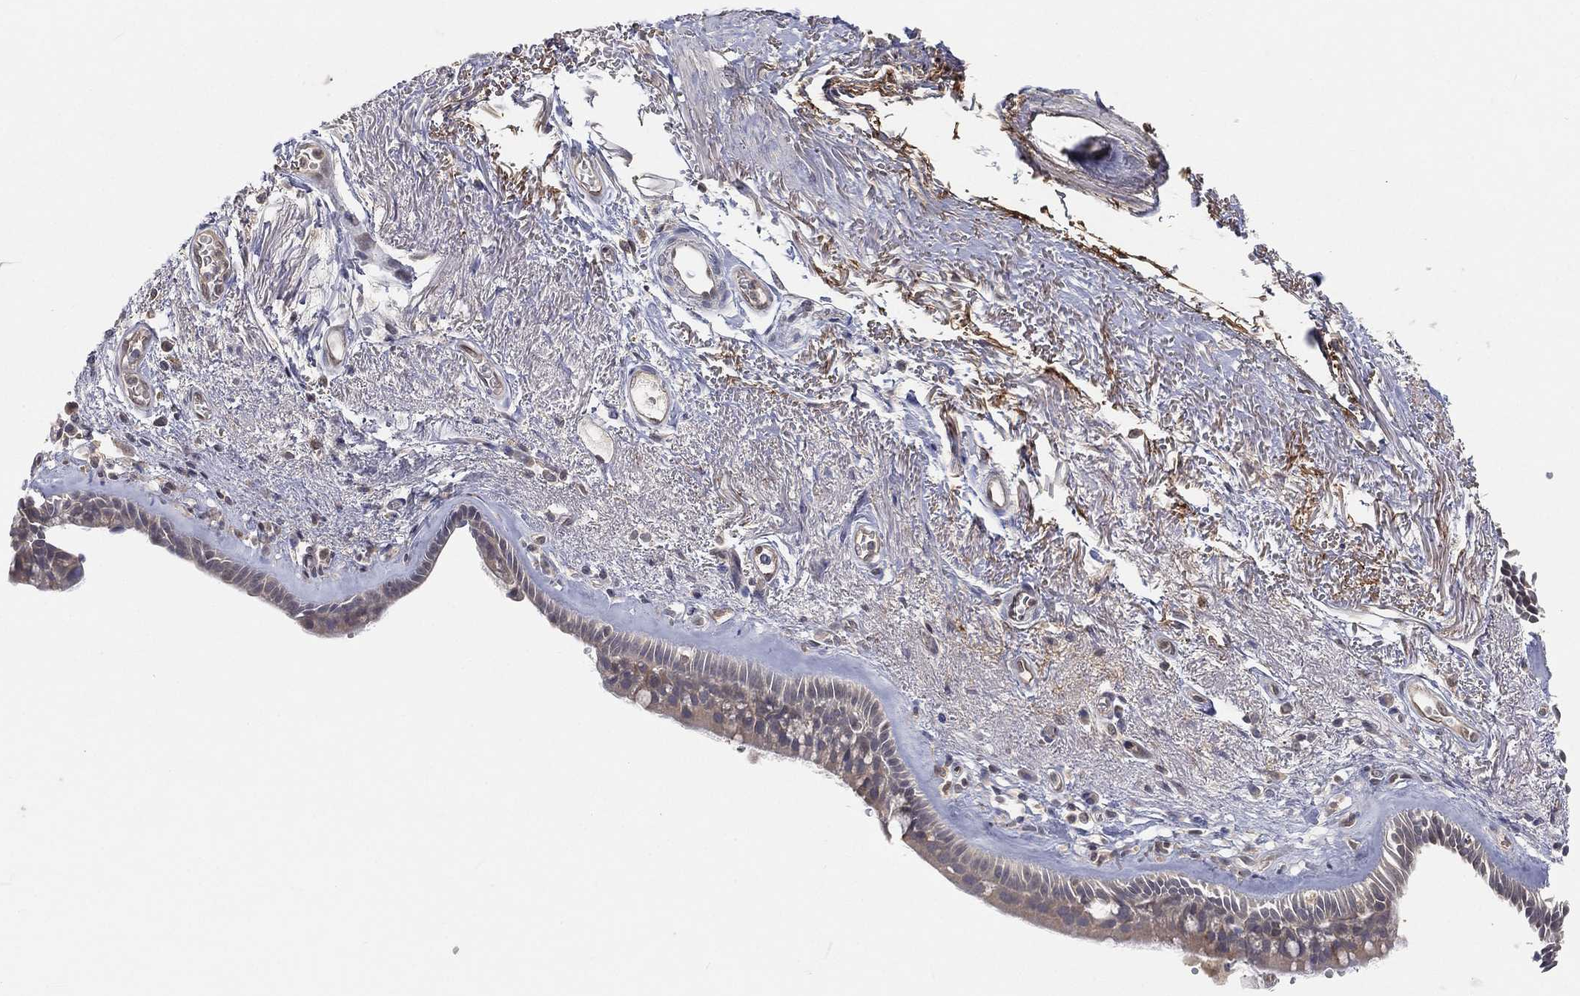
{"staining": {"intensity": "weak", "quantity": "<25%", "location": "cytoplasmic/membranous"}, "tissue": "bronchus", "cell_type": "Respiratory epithelial cells", "image_type": "normal", "snomed": [{"axis": "morphology", "description": "Normal tissue, NOS"}, {"axis": "topography", "description": "Bronchus"}], "caption": "Immunohistochemistry of unremarkable human bronchus demonstrates no staining in respiratory epithelial cells.", "gene": "MAPK1", "patient": {"sex": "male", "age": 82}}